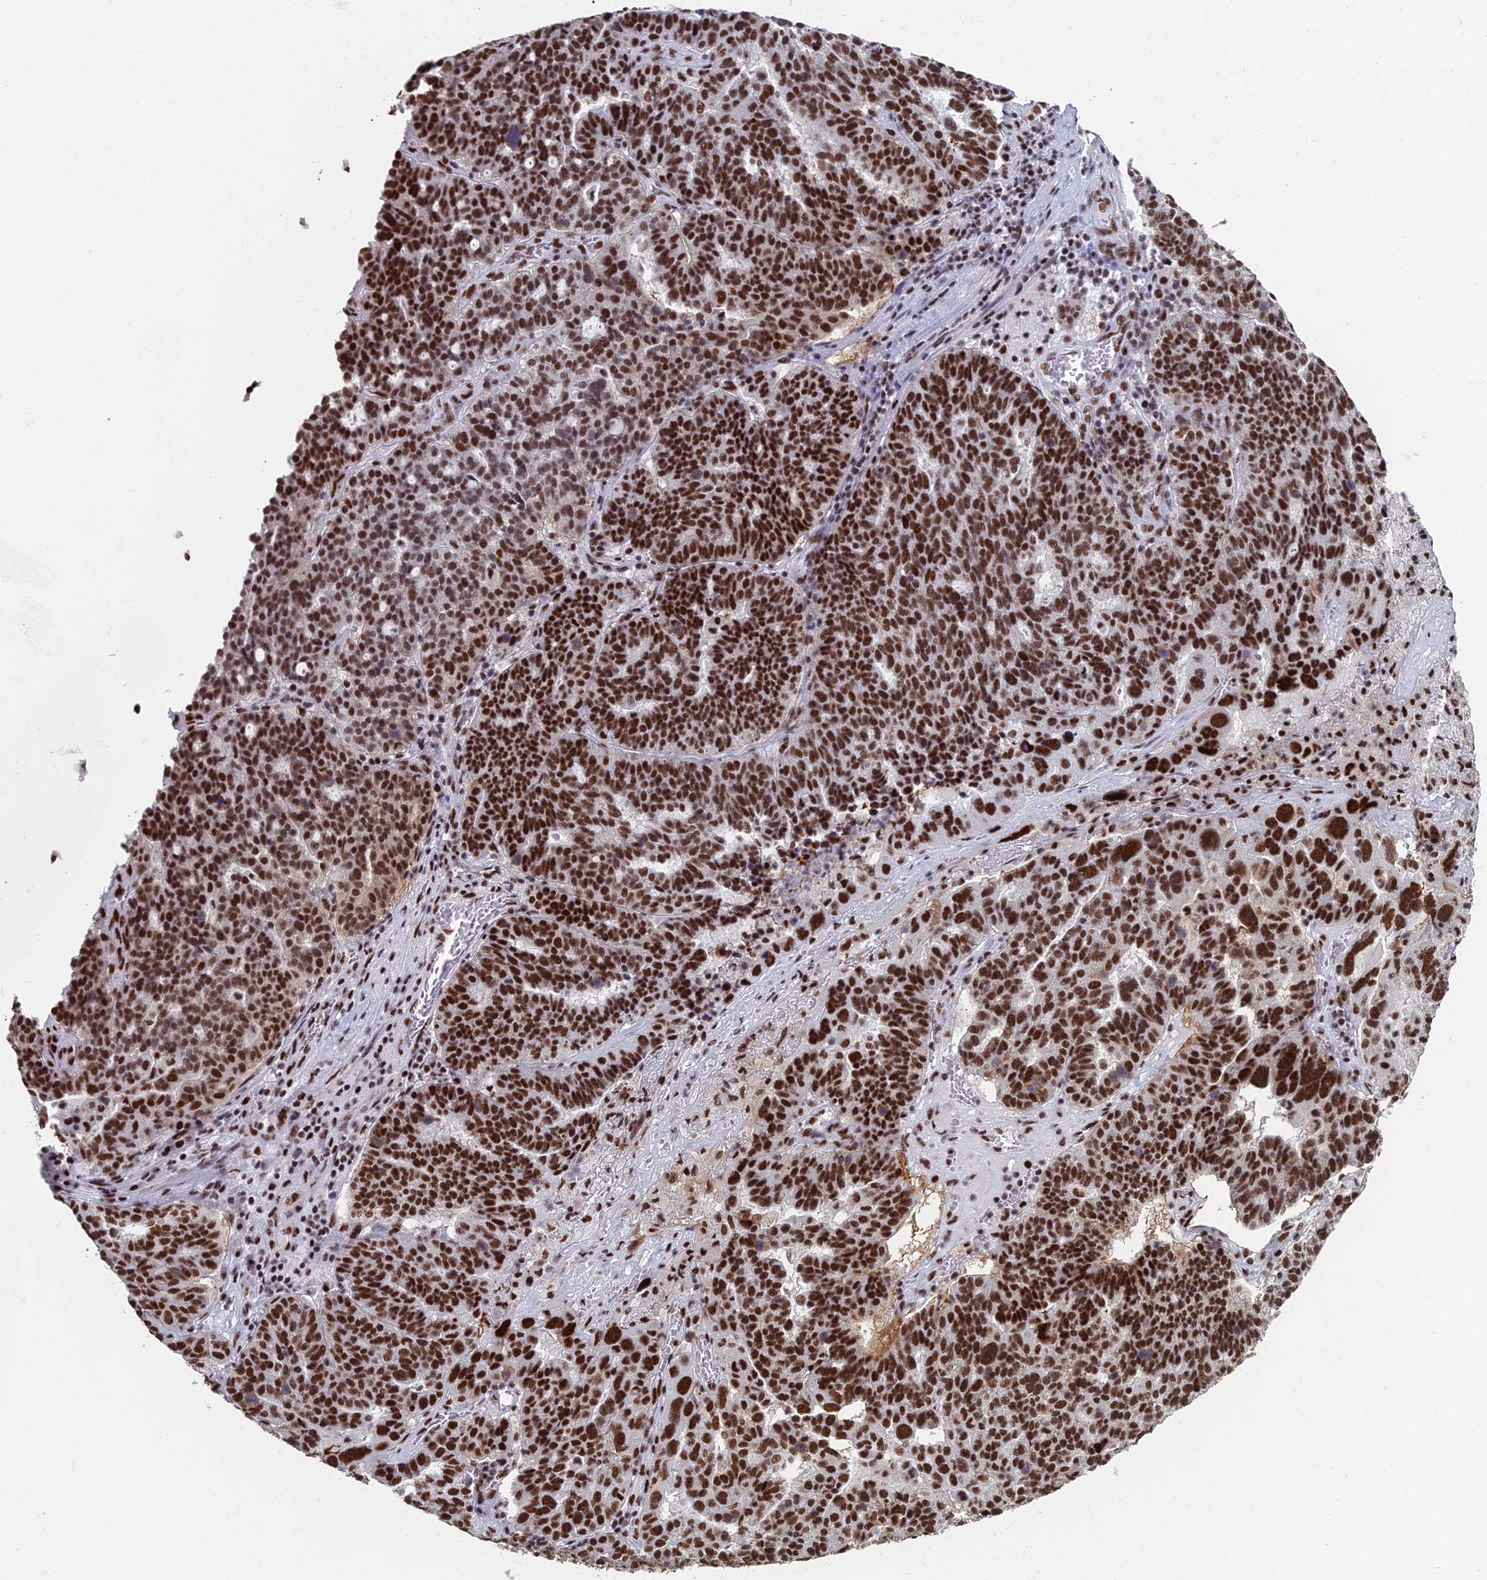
{"staining": {"intensity": "strong", "quantity": ">75%", "location": "nuclear"}, "tissue": "ovarian cancer", "cell_type": "Tumor cells", "image_type": "cancer", "snomed": [{"axis": "morphology", "description": "Cystadenocarcinoma, serous, NOS"}, {"axis": "topography", "description": "Ovary"}], "caption": "This photomicrograph demonstrates immunohistochemistry (IHC) staining of serous cystadenocarcinoma (ovarian), with high strong nuclear expression in approximately >75% of tumor cells.", "gene": "SF3B3", "patient": {"sex": "female", "age": 59}}